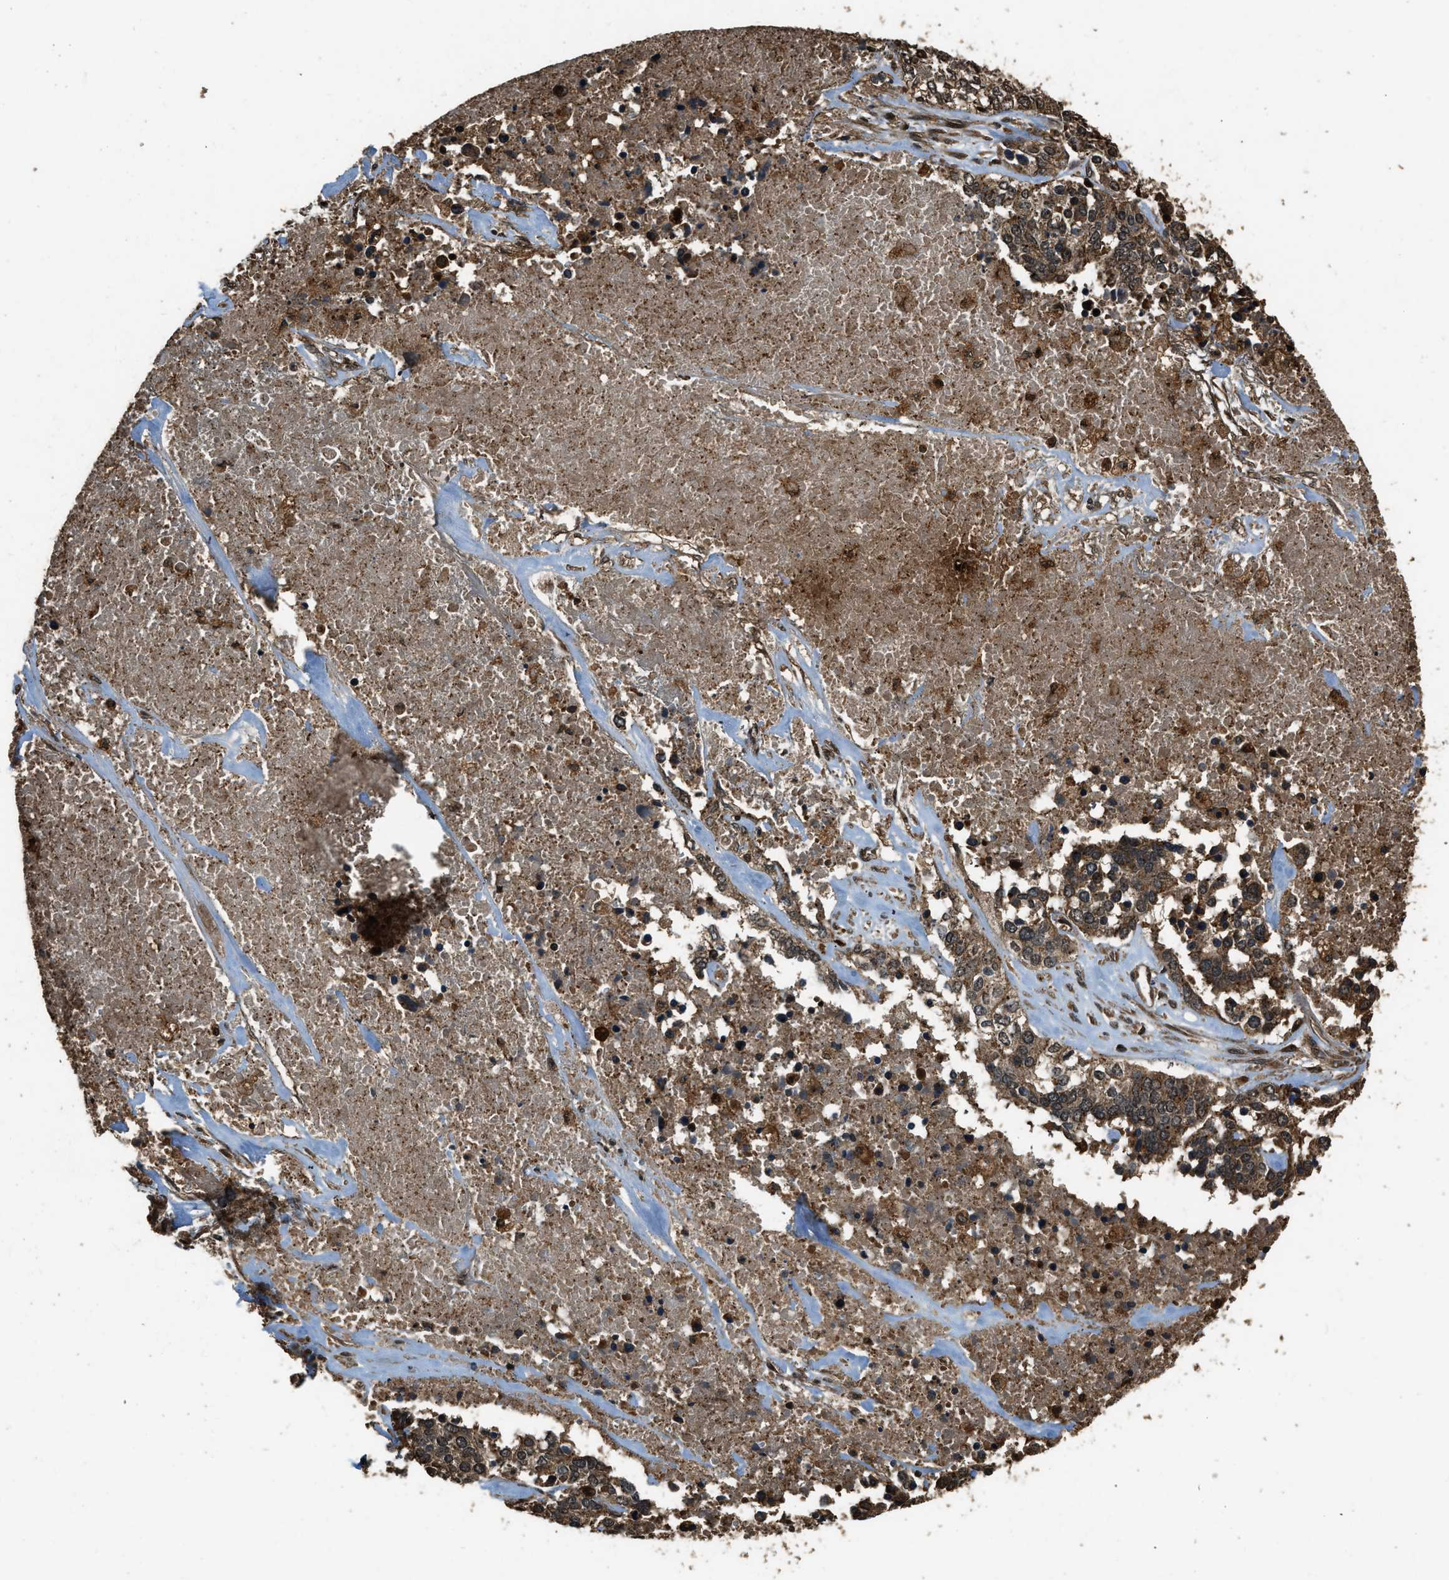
{"staining": {"intensity": "weak", "quantity": ">75%", "location": "cytoplasmic/membranous"}, "tissue": "ovarian cancer", "cell_type": "Tumor cells", "image_type": "cancer", "snomed": [{"axis": "morphology", "description": "Cystadenocarcinoma, serous, NOS"}, {"axis": "topography", "description": "Ovary"}], "caption": "A high-resolution image shows immunohistochemistry staining of ovarian serous cystadenocarcinoma, which shows weak cytoplasmic/membranous staining in about >75% of tumor cells. (DAB (3,3'-diaminobenzidine) = brown stain, brightfield microscopy at high magnification).", "gene": "RAP2A", "patient": {"sex": "female", "age": 44}}